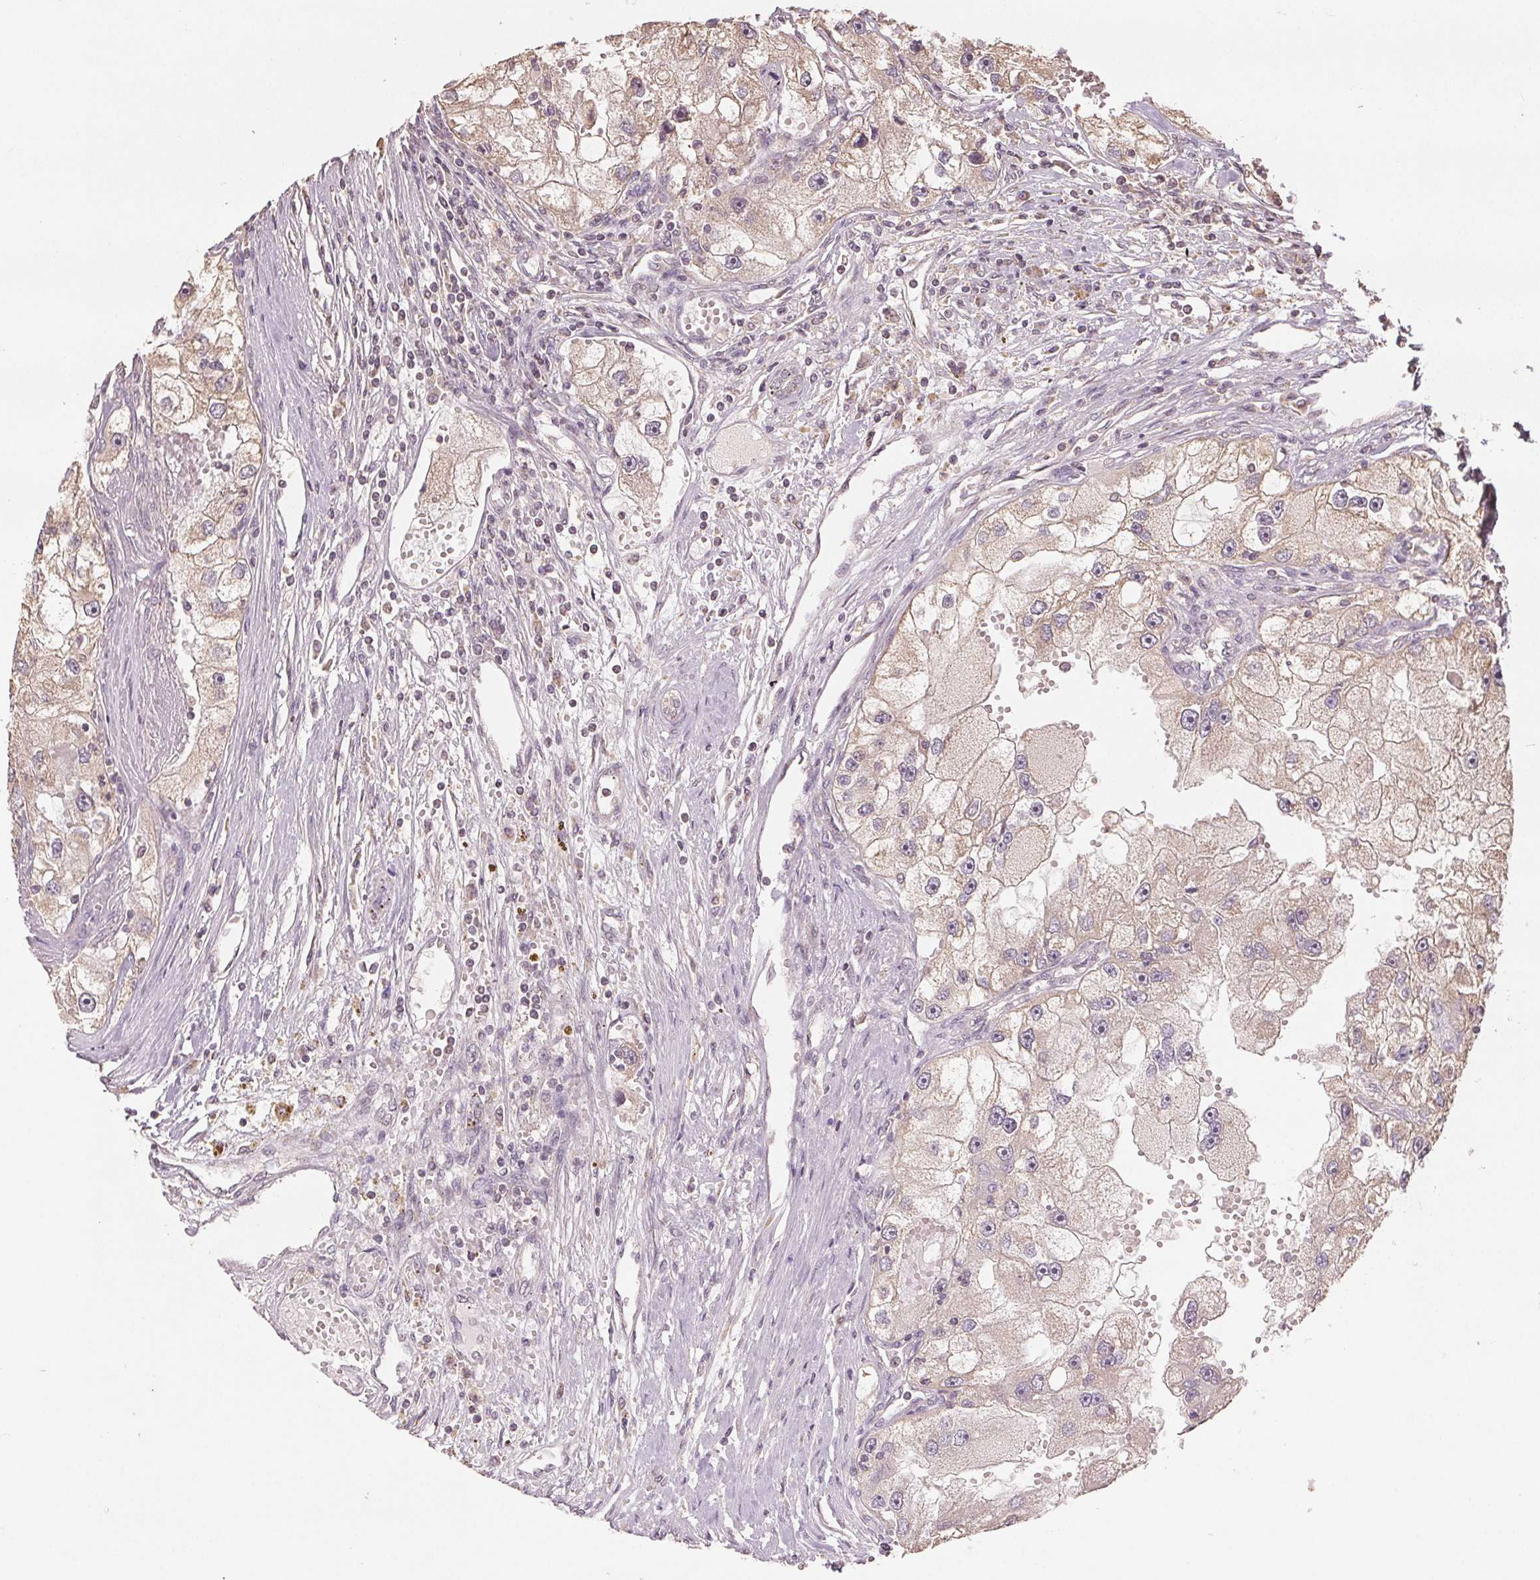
{"staining": {"intensity": "negative", "quantity": "none", "location": "none"}, "tissue": "renal cancer", "cell_type": "Tumor cells", "image_type": "cancer", "snomed": [{"axis": "morphology", "description": "Adenocarcinoma, NOS"}, {"axis": "topography", "description": "Kidney"}], "caption": "Immunohistochemical staining of renal adenocarcinoma demonstrates no significant positivity in tumor cells.", "gene": "COX14", "patient": {"sex": "male", "age": 63}}